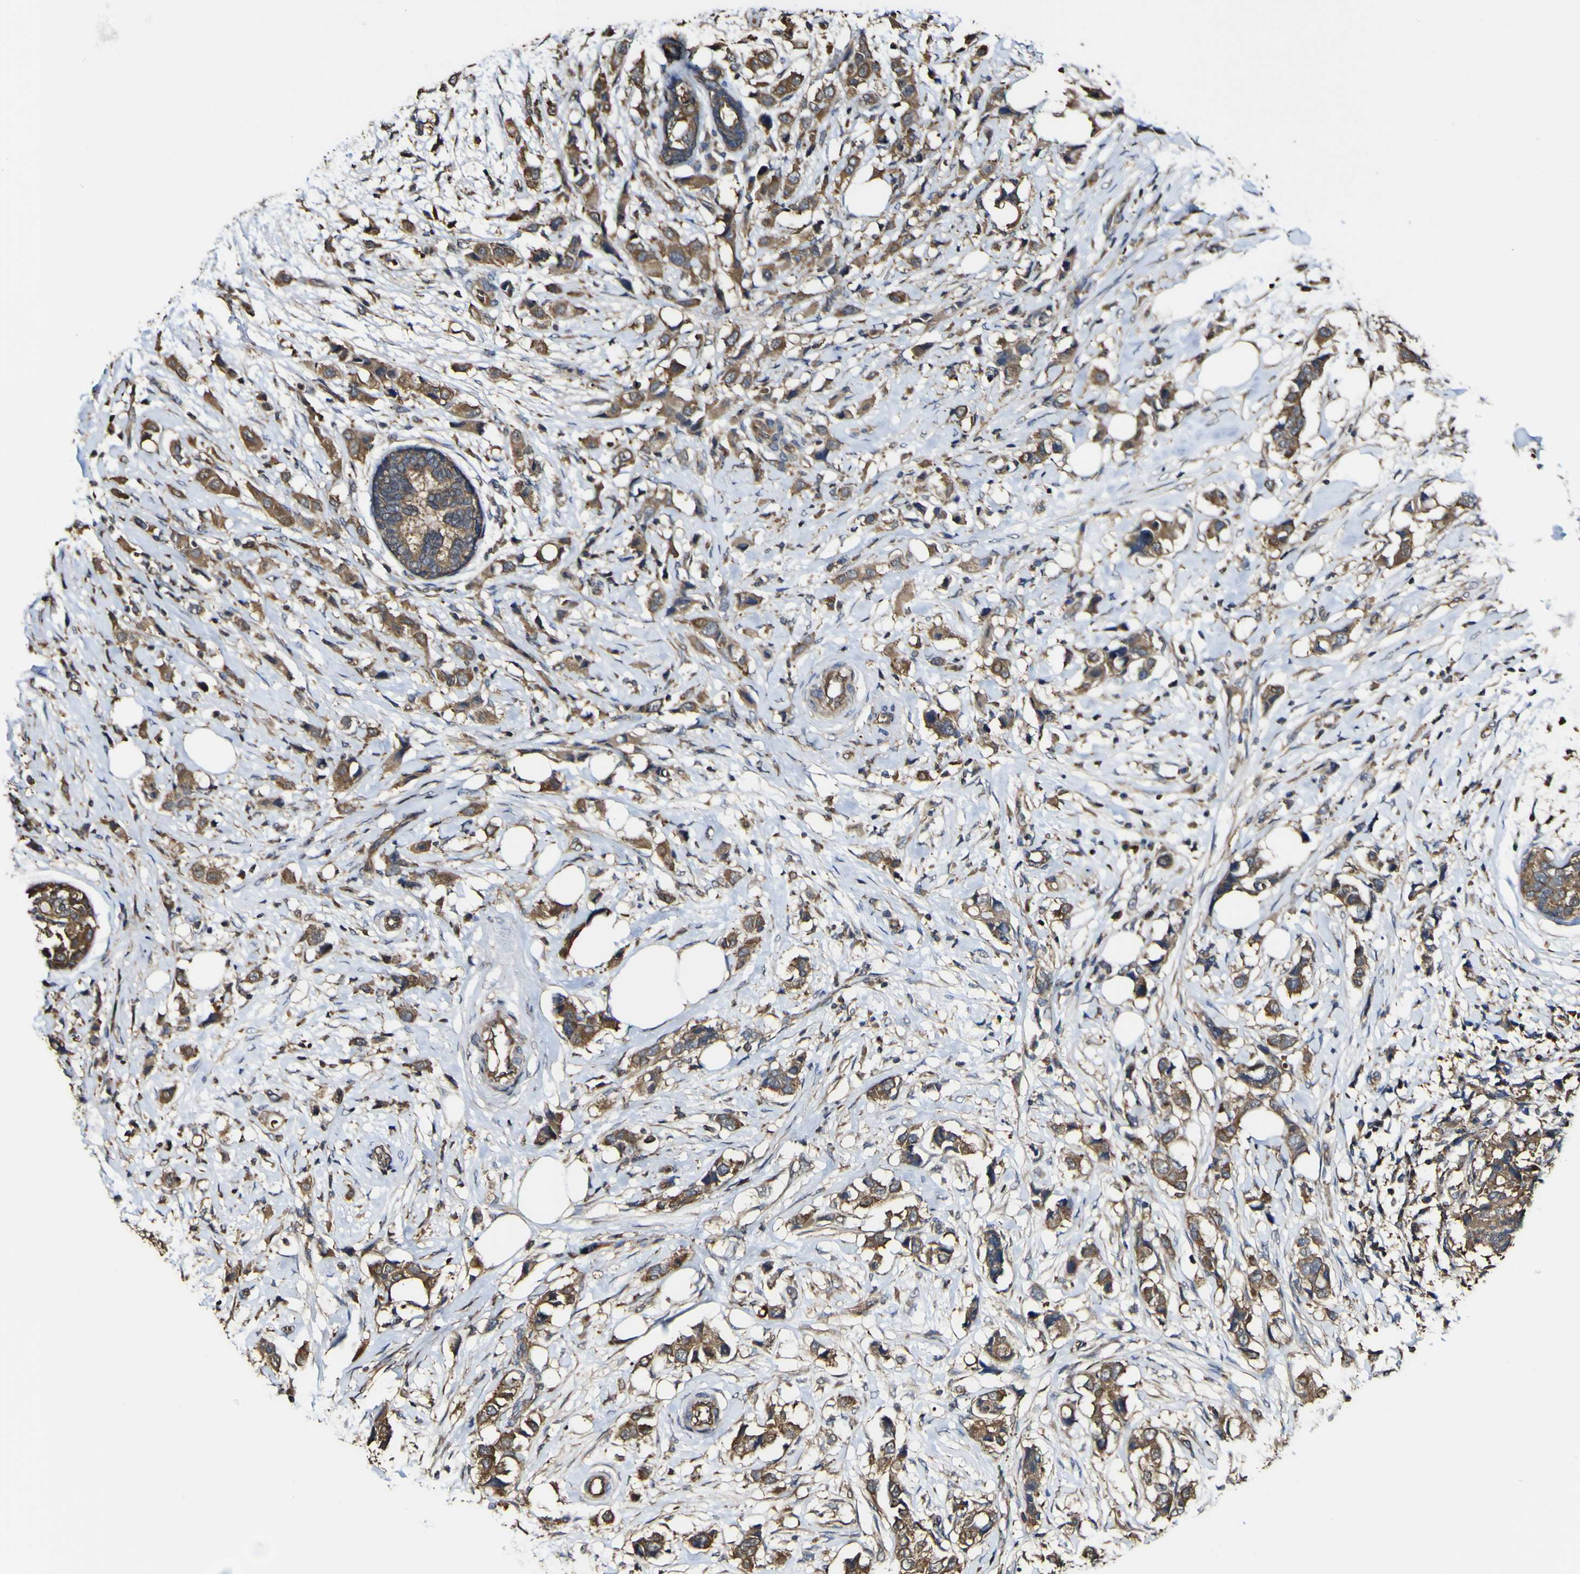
{"staining": {"intensity": "moderate", "quantity": ">75%", "location": "cytoplasmic/membranous"}, "tissue": "breast cancer", "cell_type": "Tumor cells", "image_type": "cancer", "snomed": [{"axis": "morphology", "description": "Normal tissue, NOS"}, {"axis": "morphology", "description": "Duct carcinoma"}, {"axis": "topography", "description": "Breast"}], "caption": "Brown immunohistochemical staining in human infiltrating ductal carcinoma (breast) shows moderate cytoplasmic/membranous expression in about >75% of tumor cells.", "gene": "PTPRR", "patient": {"sex": "female", "age": 50}}